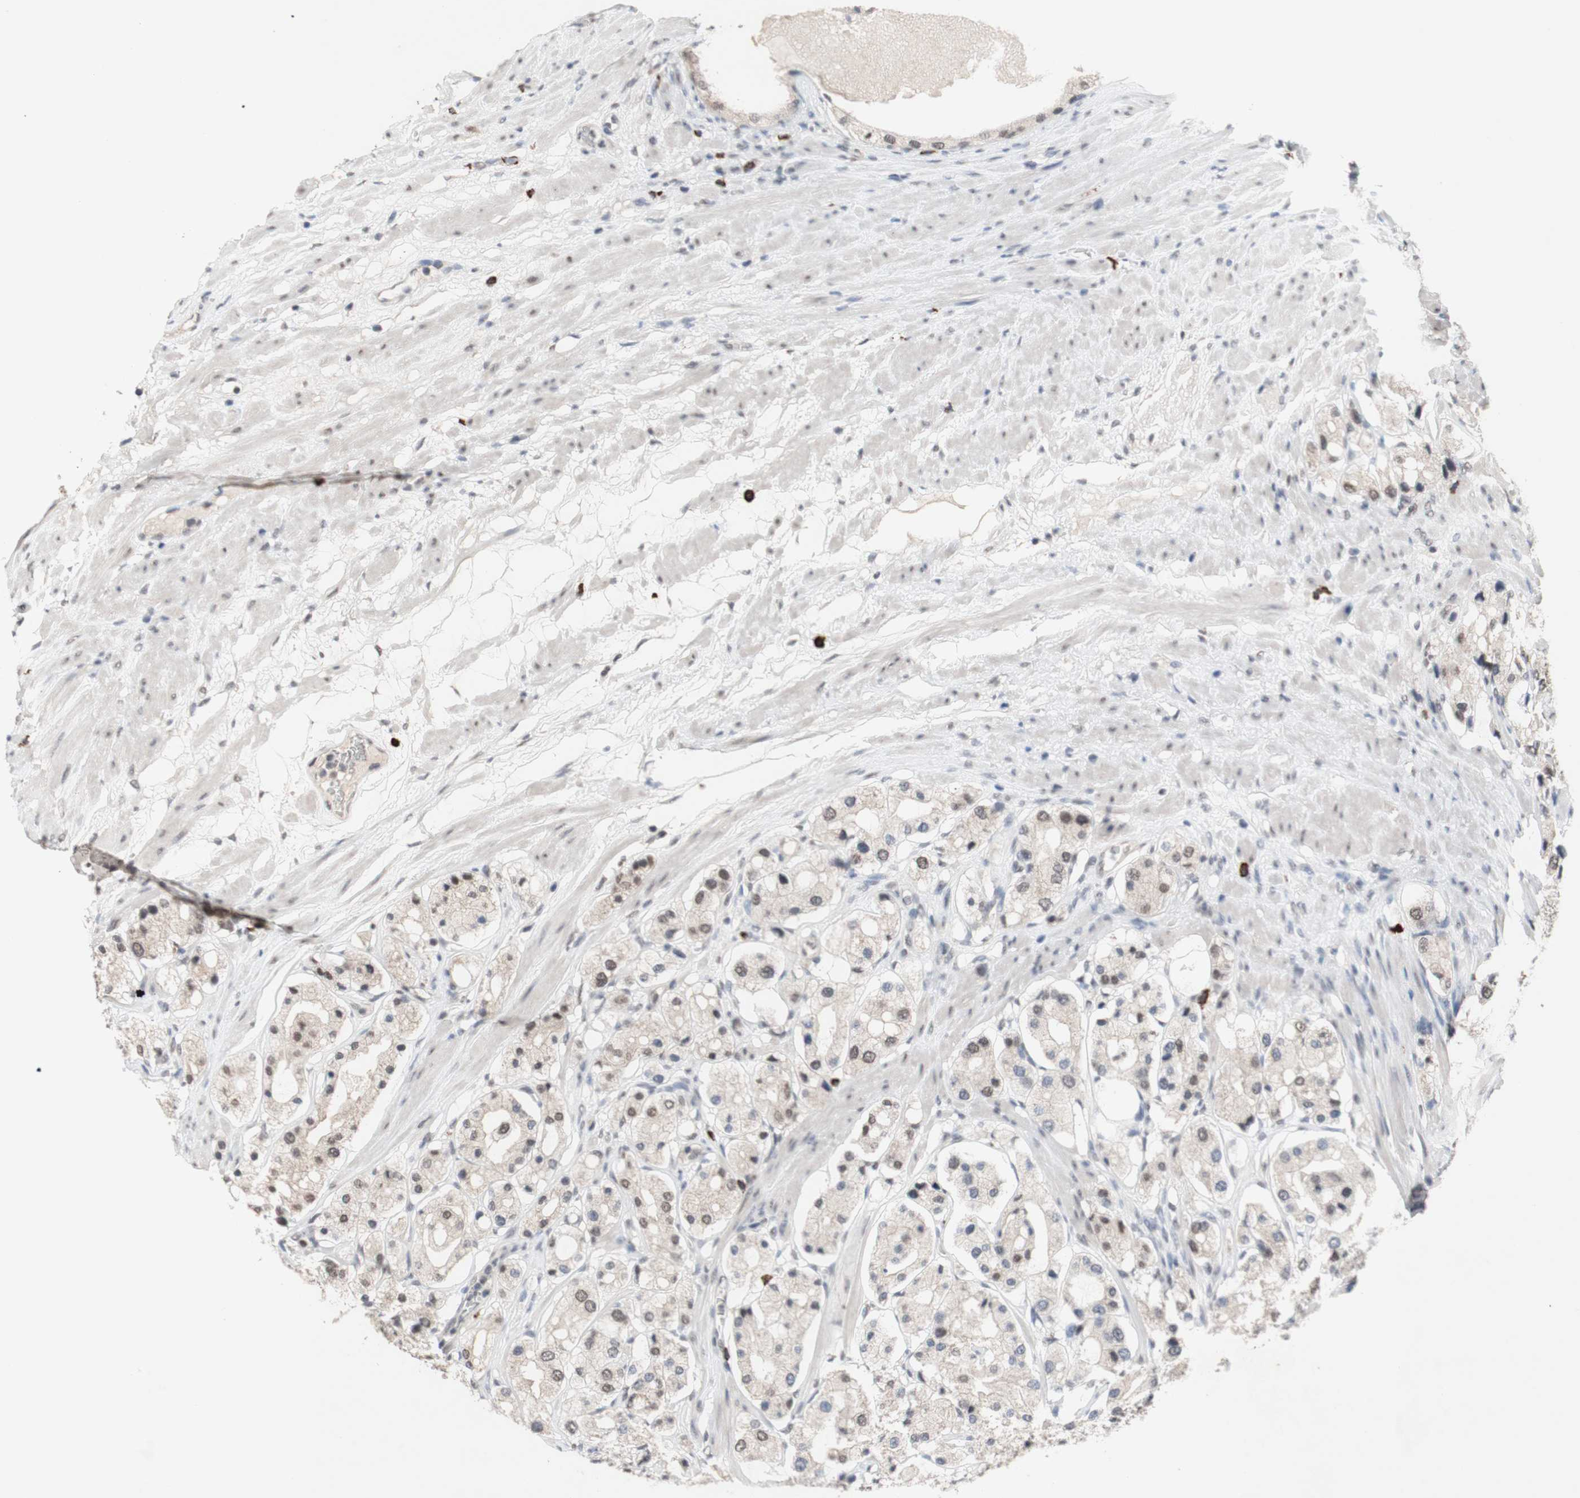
{"staining": {"intensity": "weak", "quantity": ">75%", "location": "nuclear"}, "tissue": "prostate cancer", "cell_type": "Tumor cells", "image_type": "cancer", "snomed": [{"axis": "morphology", "description": "Adenocarcinoma, High grade"}, {"axis": "topography", "description": "Prostate"}], "caption": "Protein expression analysis of prostate cancer (high-grade adenocarcinoma) displays weak nuclear positivity in about >75% of tumor cells. The staining was performed using DAB to visualize the protein expression in brown, while the nuclei were stained in blue with hematoxylin (Magnification: 20x).", "gene": "SFPQ", "patient": {"sex": "male", "age": 65}}